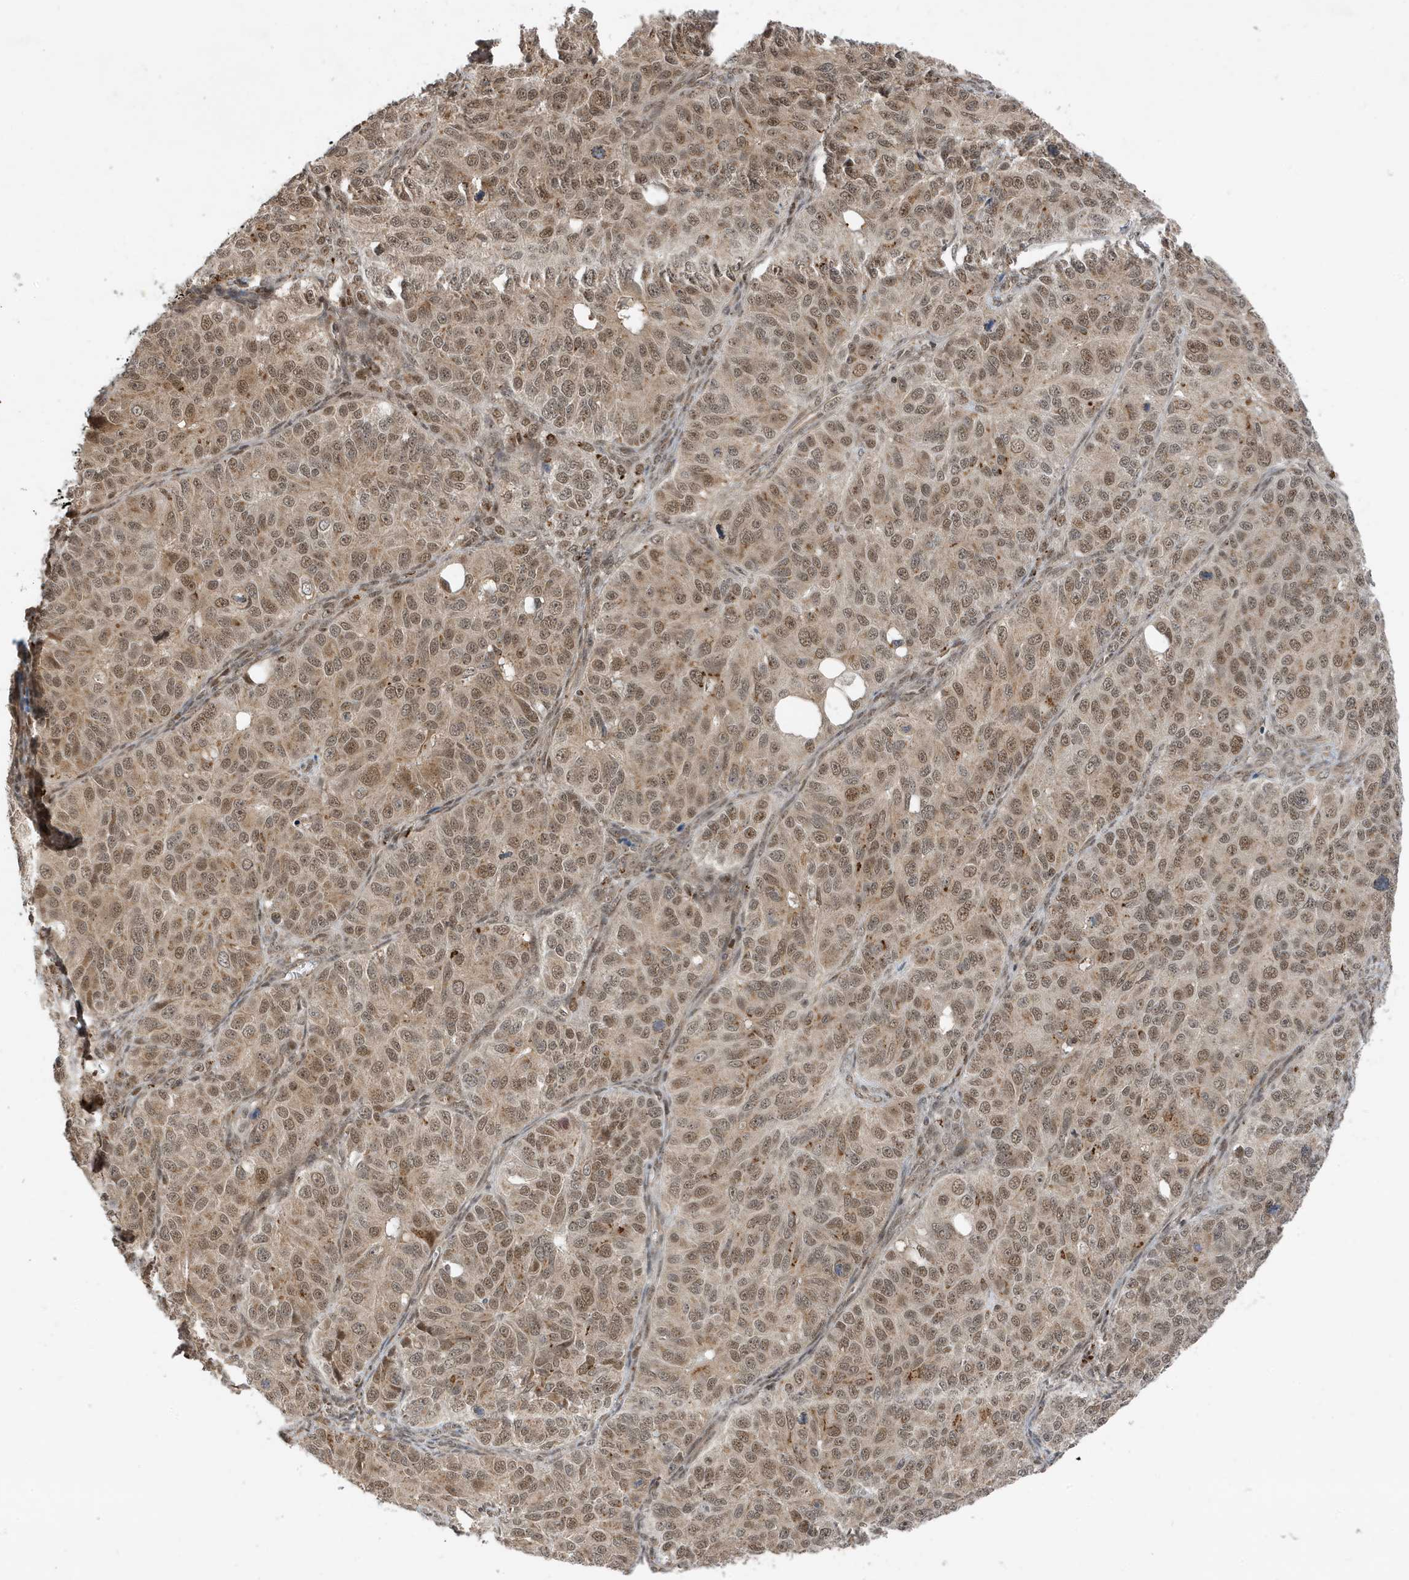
{"staining": {"intensity": "weak", "quantity": ">75%", "location": "nuclear"}, "tissue": "ovarian cancer", "cell_type": "Tumor cells", "image_type": "cancer", "snomed": [{"axis": "morphology", "description": "Carcinoma, endometroid"}, {"axis": "topography", "description": "Ovary"}], "caption": "The photomicrograph displays a brown stain indicating the presence of a protein in the nuclear of tumor cells in endometroid carcinoma (ovarian).", "gene": "MAST3", "patient": {"sex": "female", "age": 51}}